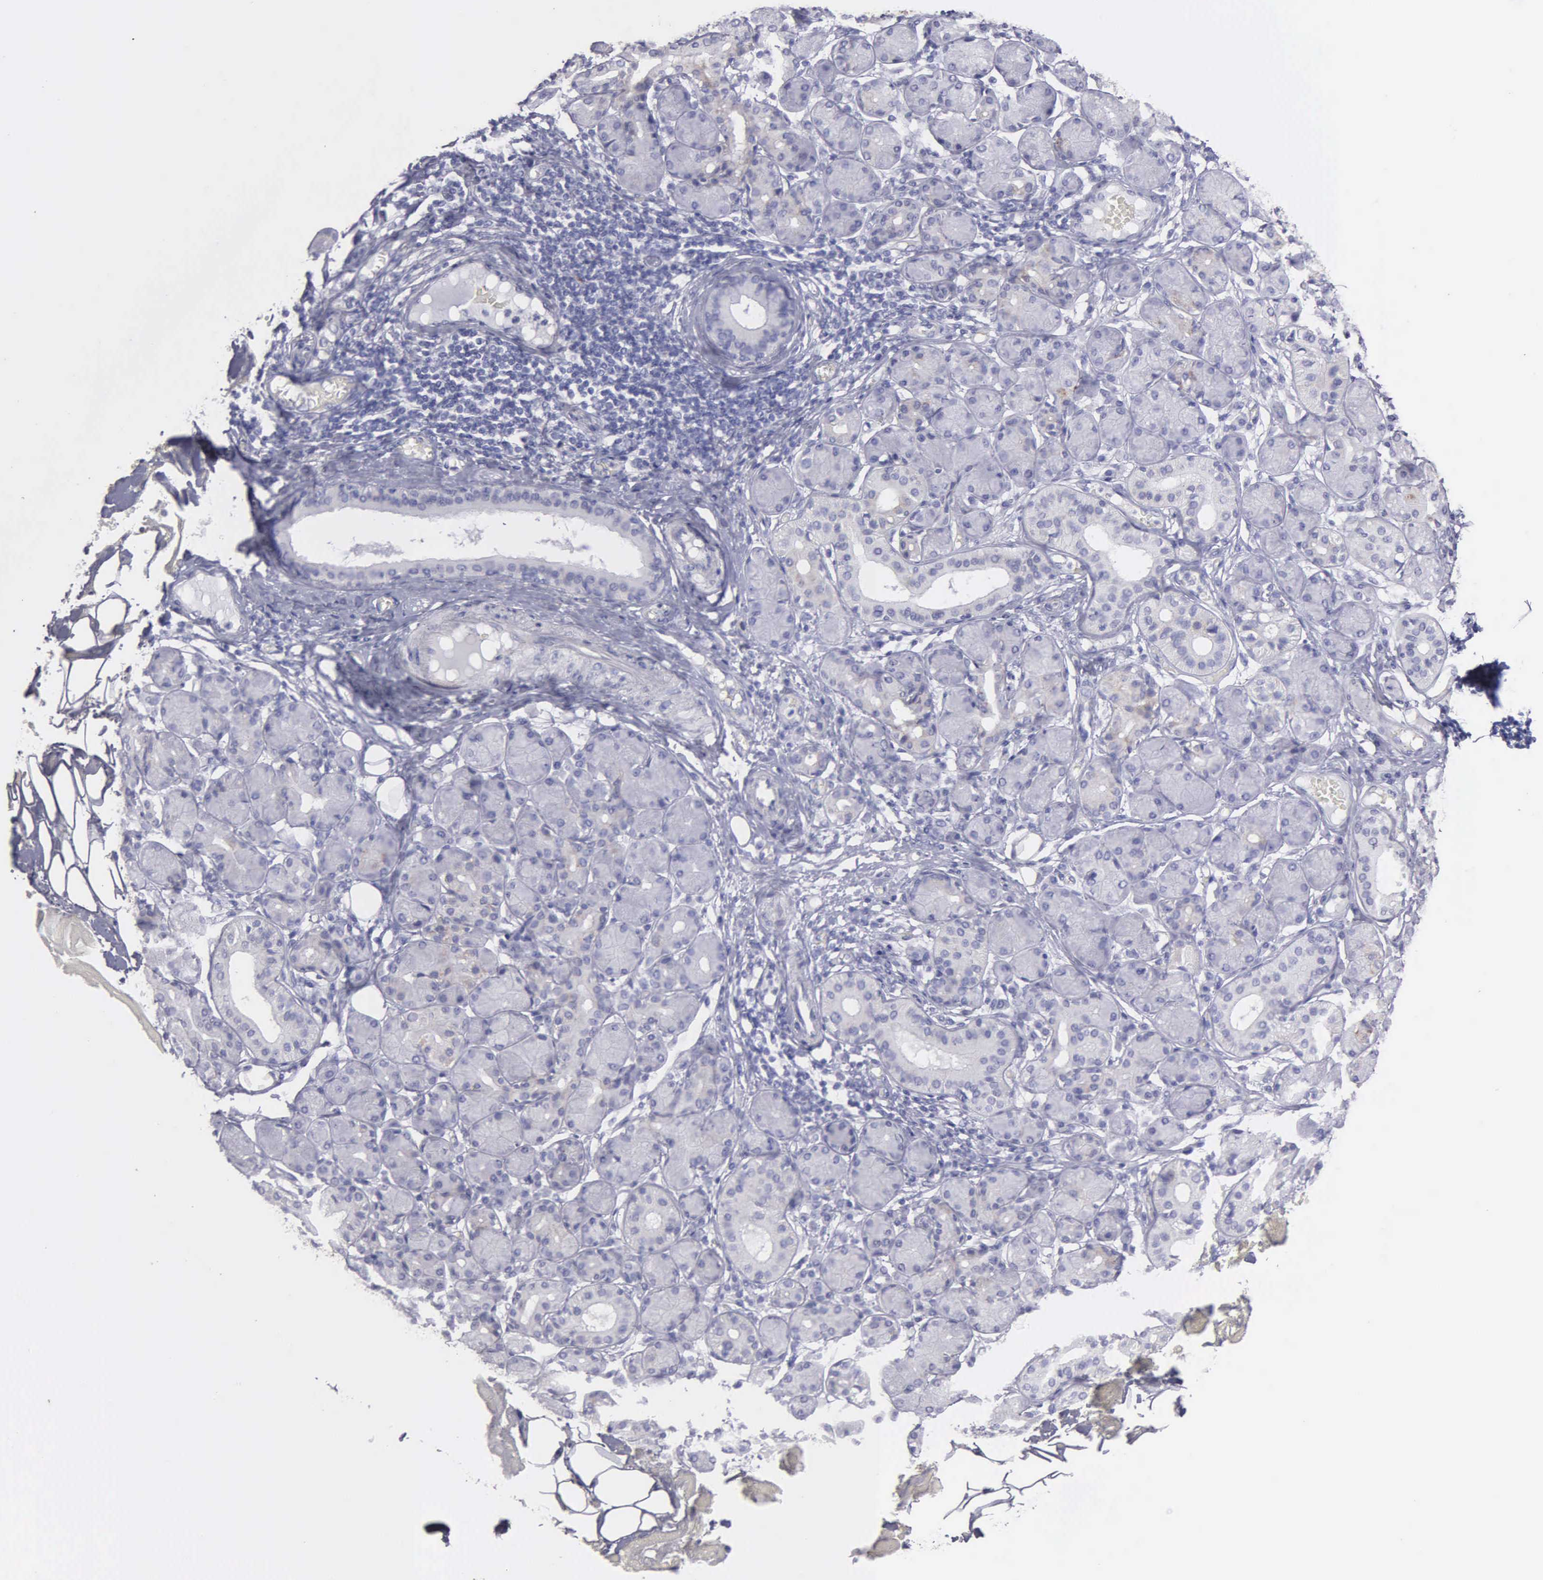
{"staining": {"intensity": "negative", "quantity": "none", "location": "none"}, "tissue": "salivary gland", "cell_type": "Glandular cells", "image_type": "normal", "snomed": [{"axis": "morphology", "description": "Normal tissue, NOS"}, {"axis": "topography", "description": "Salivary gland"}, {"axis": "topography", "description": "Peripheral nerve tissue"}], "caption": "Glandular cells show no significant protein positivity in normal salivary gland. (DAB IHC, high magnification).", "gene": "APP", "patient": {"sex": "male", "age": 62}}